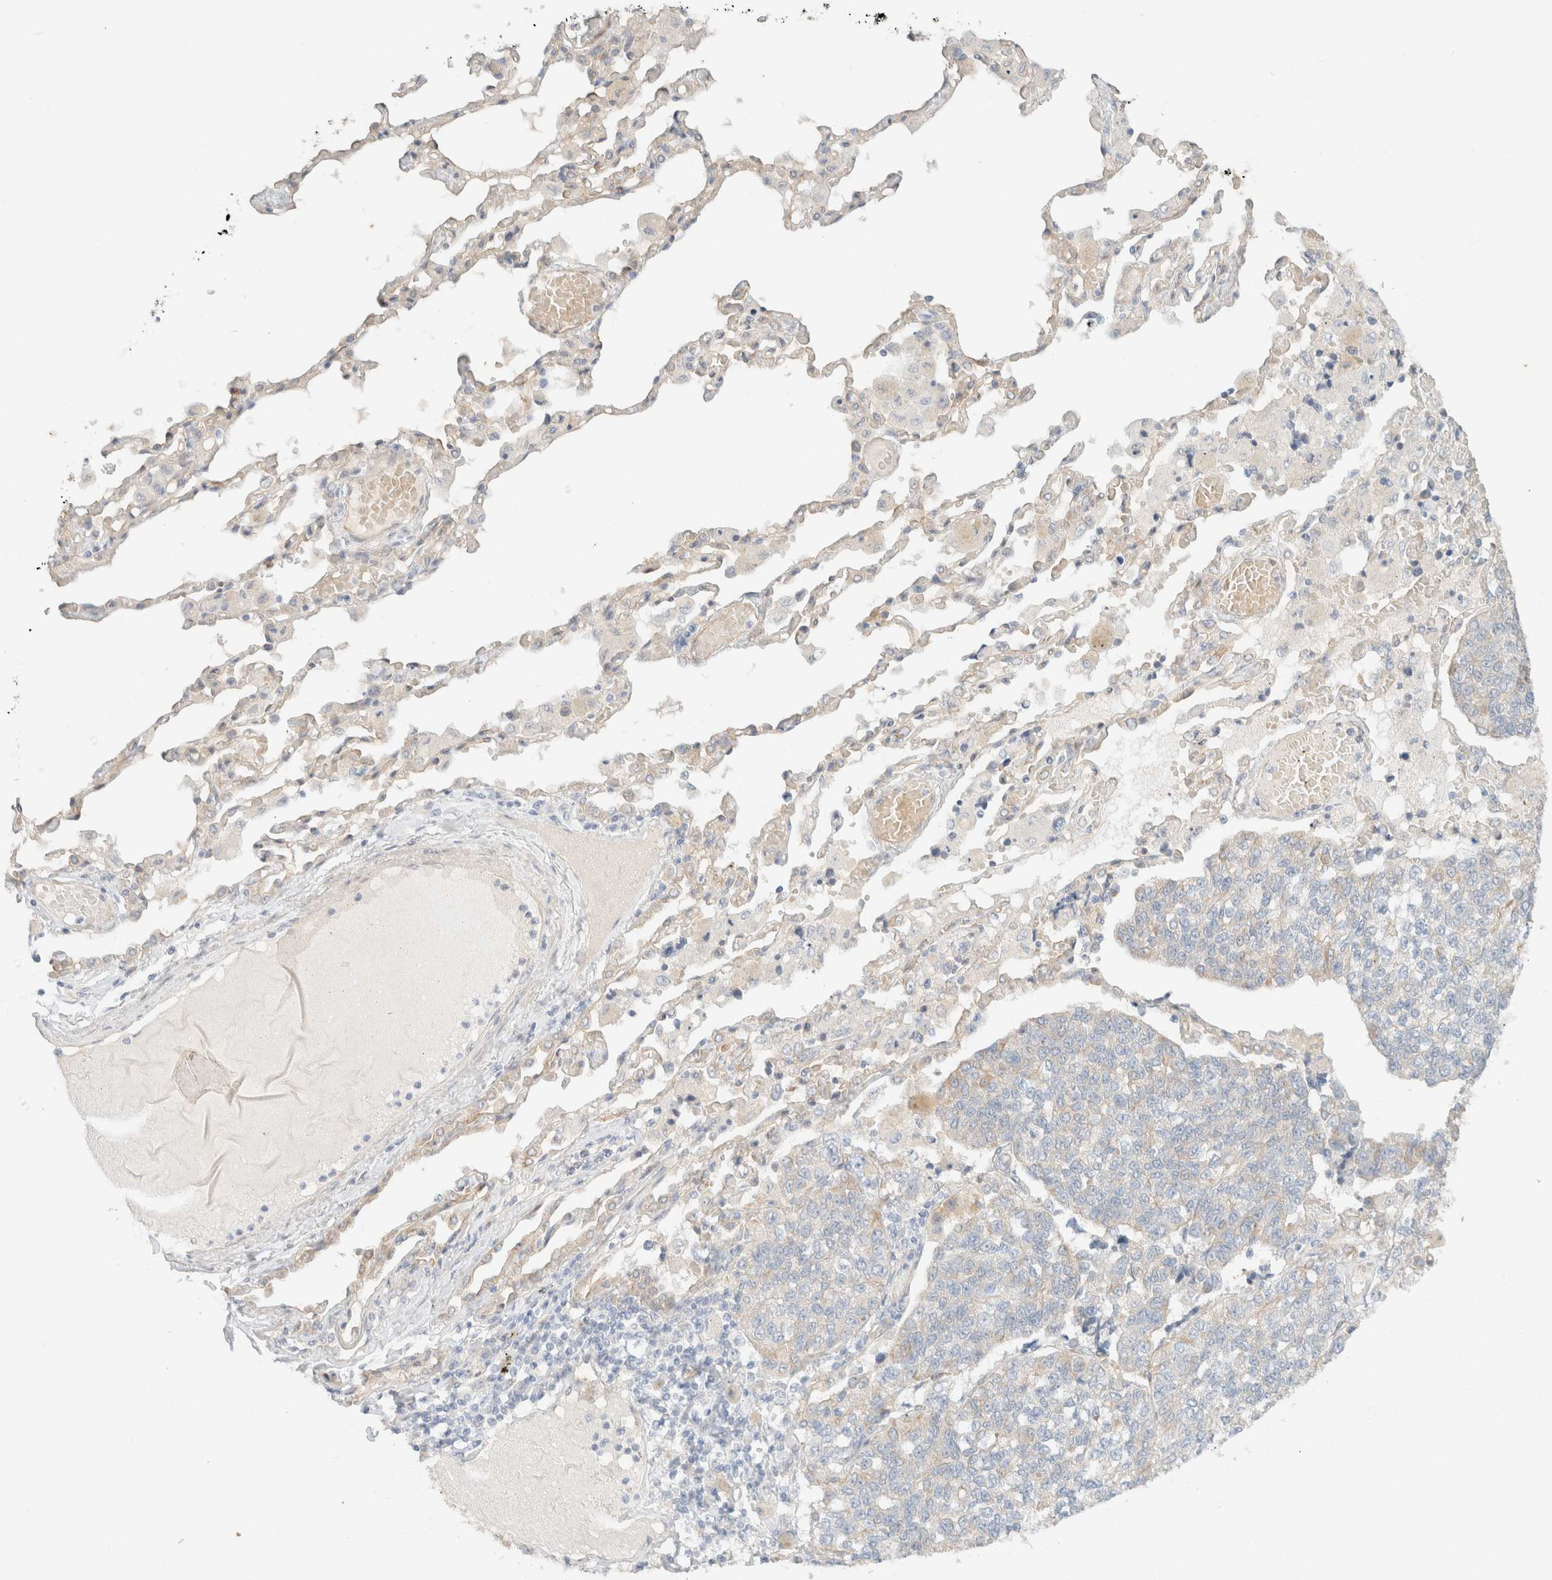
{"staining": {"intensity": "weak", "quantity": "<25%", "location": "cytoplasmic/membranous"}, "tissue": "lung cancer", "cell_type": "Tumor cells", "image_type": "cancer", "snomed": [{"axis": "morphology", "description": "Adenocarcinoma, NOS"}, {"axis": "topography", "description": "Lung"}], "caption": "IHC of human lung cancer (adenocarcinoma) shows no positivity in tumor cells. (Stains: DAB (3,3'-diaminobenzidine) IHC with hematoxylin counter stain, Microscopy: brightfield microscopy at high magnification).", "gene": "CSNK1E", "patient": {"sex": "male", "age": 49}}